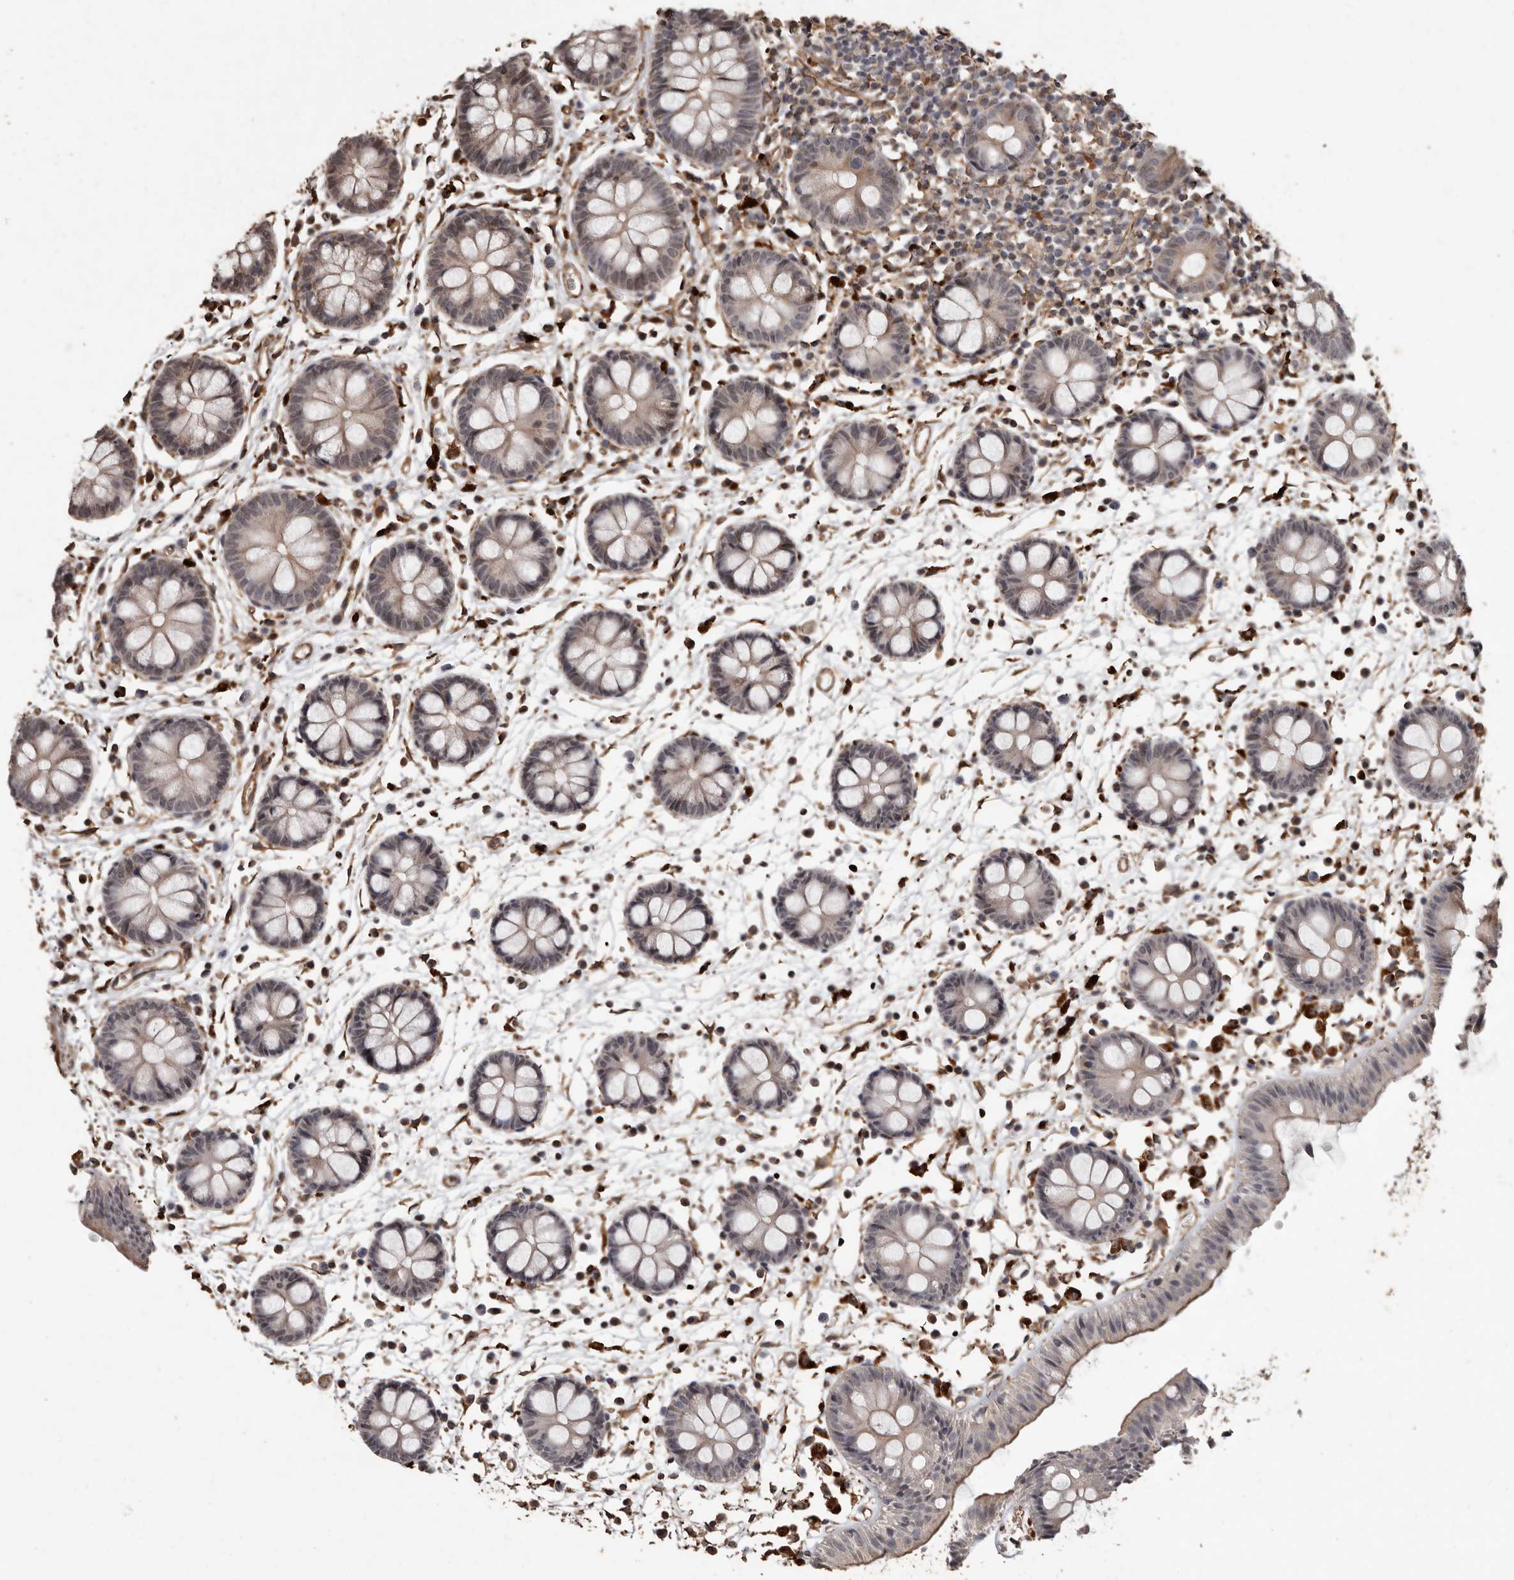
{"staining": {"intensity": "moderate", "quantity": ">75%", "location": "cytoplasmic/membranous"}, "tissue": "colon", "cell_type": "Endothelial cells", "image_type": "normal", "snomed": [{"axis": "morphology", "description": "Normal tissue, NOS"}, {"axis": "topography", "description": "Colon"}], "caption": "IHC (DAB (3,3'-diaminobenzidine)) staining of benign human colon displays moderate cytoplasmic/membranous protein expression in approximately >75% of endothelial cells. The protein of interest is shown in brown color, while the nuclei are stained blue.", "gene": "BRAT1", "patient": {"sex": "male", "age": 56}}